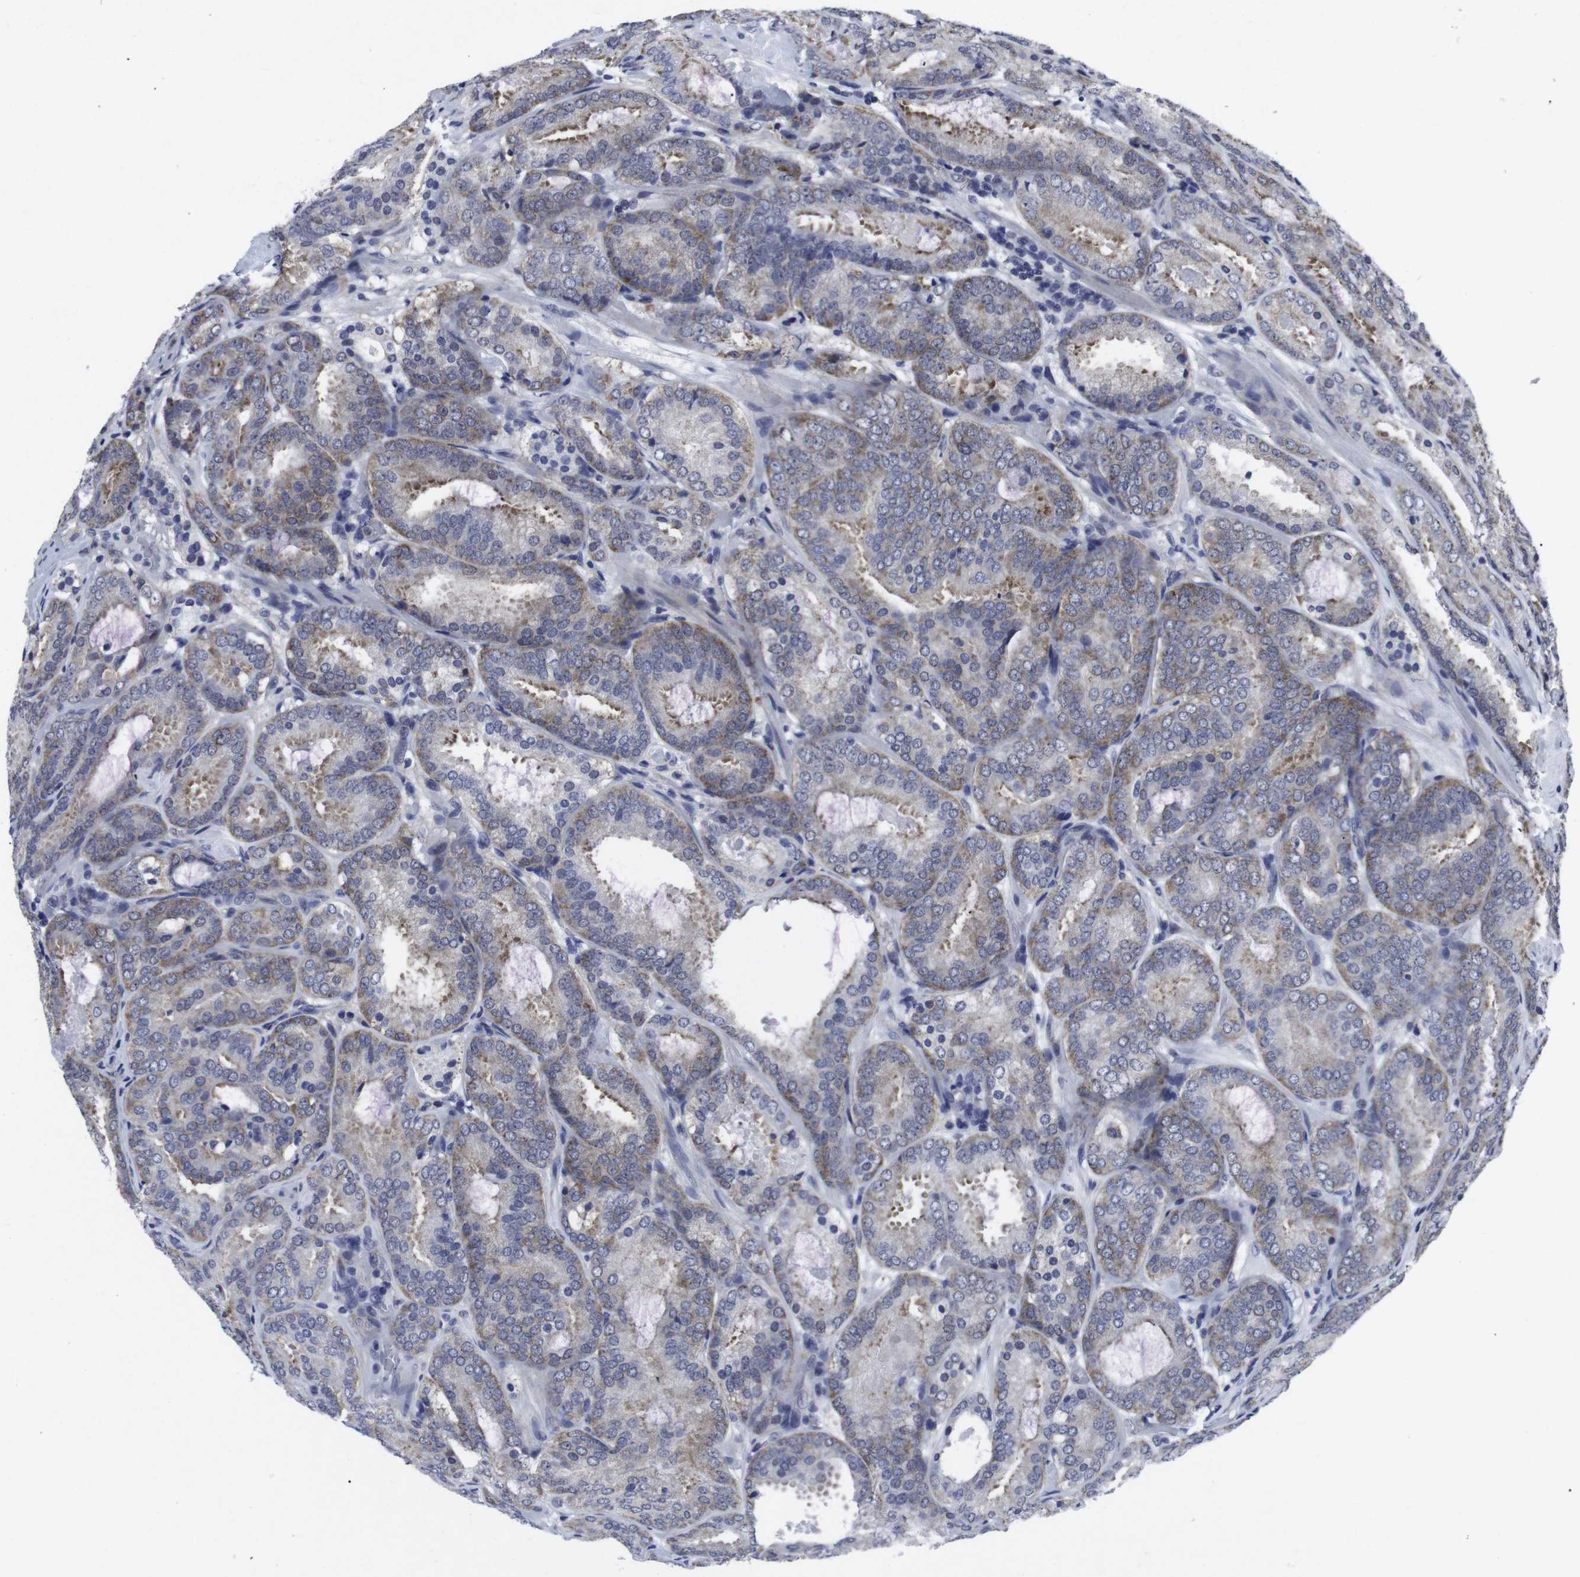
{"staining": {"intensity": "weak", "quantity": ">75%", "location": "cytoplasmic/membranous"}, "tissue": "prostate cancer", "cell_type": "Tumor cells", "image_type": "cancer", "snomed": [{"axis": "morphology", "description": "Adenocarcinoma, Low grade"}, {"axis": "topography", "description": "Prostate"}], "caption": "IHC (DAB) staining of low-grade adenocarcinoma (prostate) demonstrates weak cytoplasmic/membranous protein positivity in approximately >75% of tumor cells.", "gene": "GEMIN2", "patient": {"sex": "male", "age": 69}}